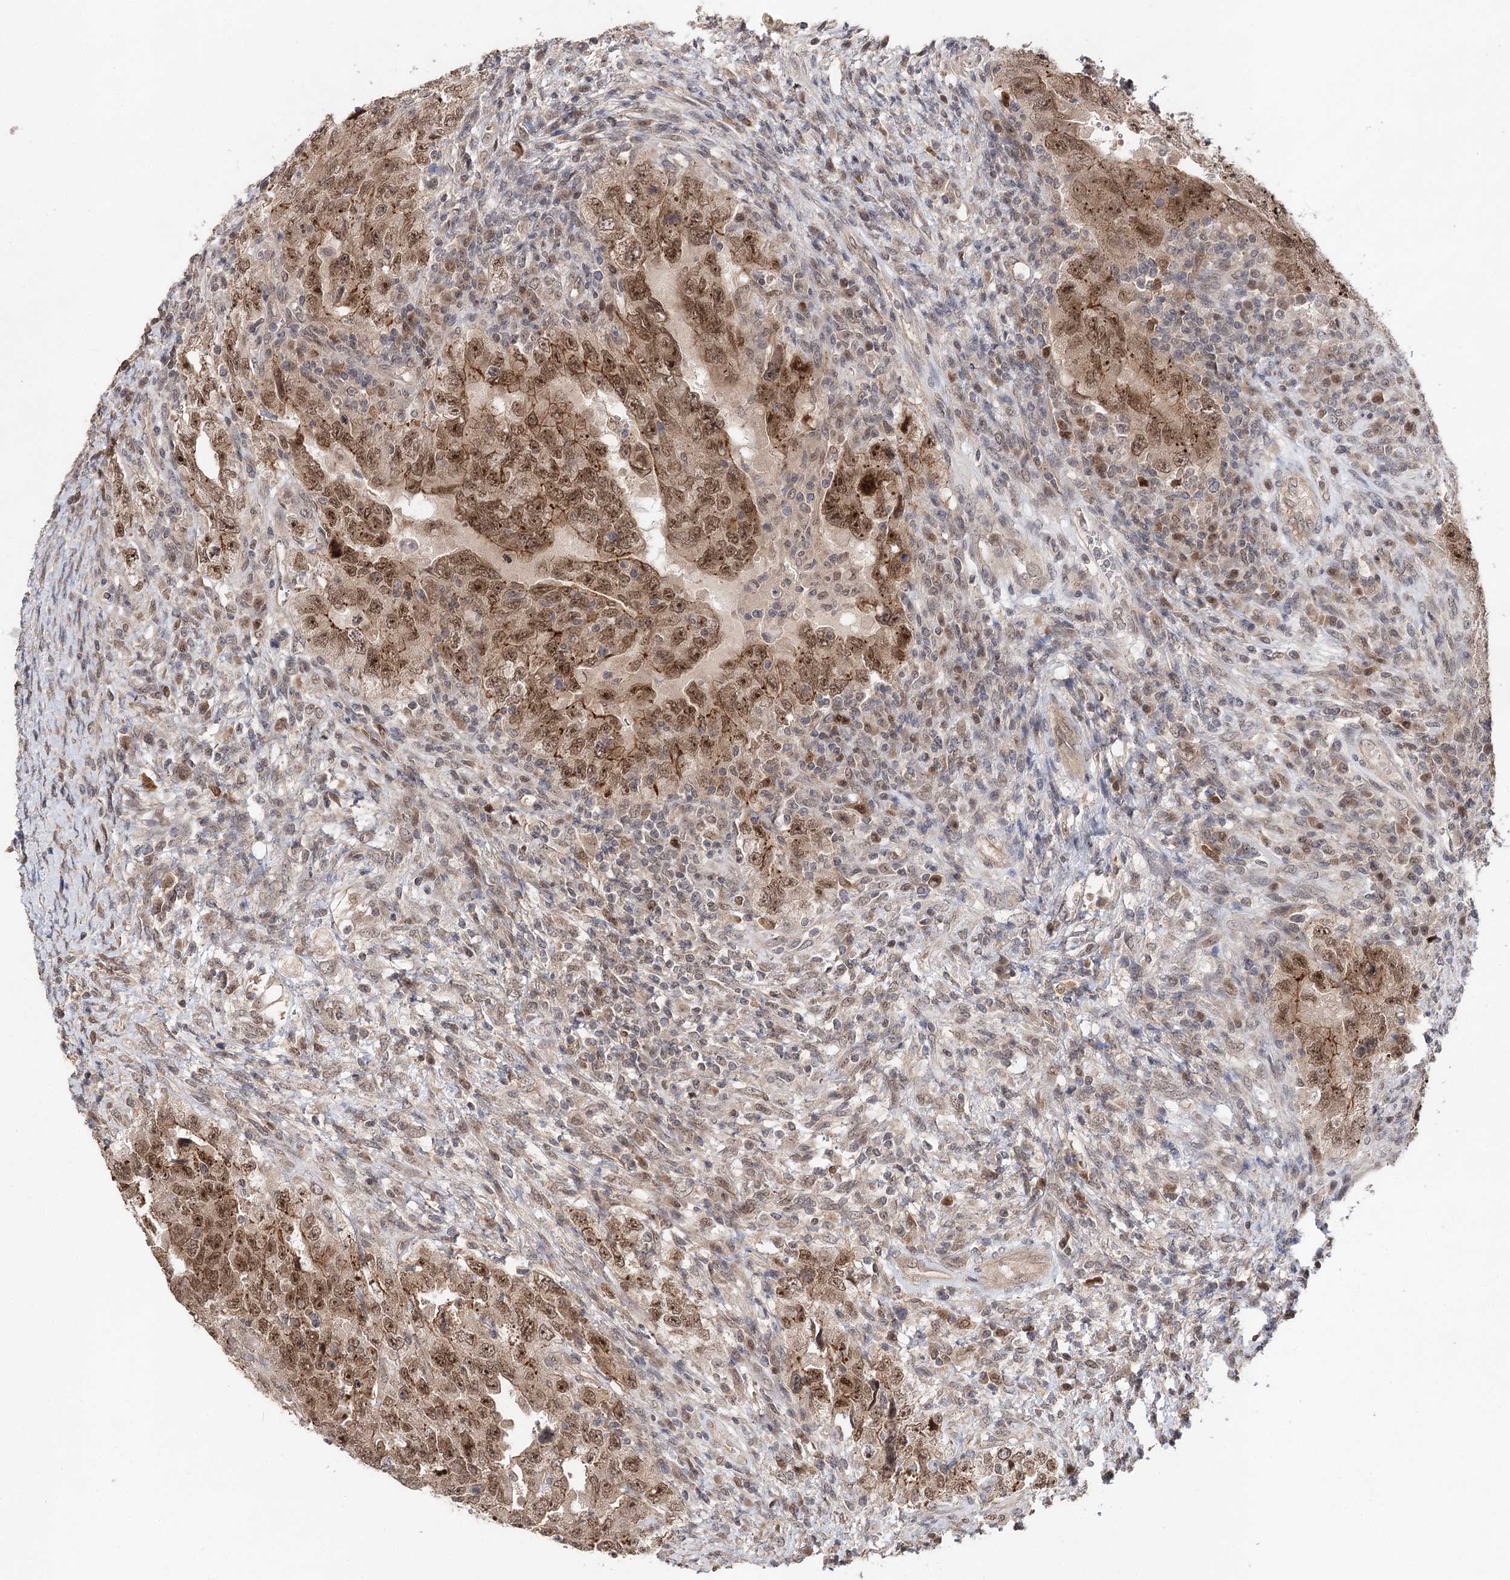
{"staining": {"intensity": "moderate", "quantity": ">75%", "location": "cytoplasmic/membranous,nuclear"}, "tissue": "testis cancer", "cell_type": "Tumor cells", "image_type": "cancer", "snomed": [{"axis": "morphology", "description": "Carcinoma, Embryonal, NOS"}, {"axis": "topography", "description": "Testis"}], "caption": "Testis cancer (embryonal carcinoma) stained with a brown dye exhibits moderate cytoplasmic/membranous and nuclear positive expression in approximately >75% of tumor cells.", "gene": "NOPCHAP1", "patient": {"sex": "male", "age": 26}}